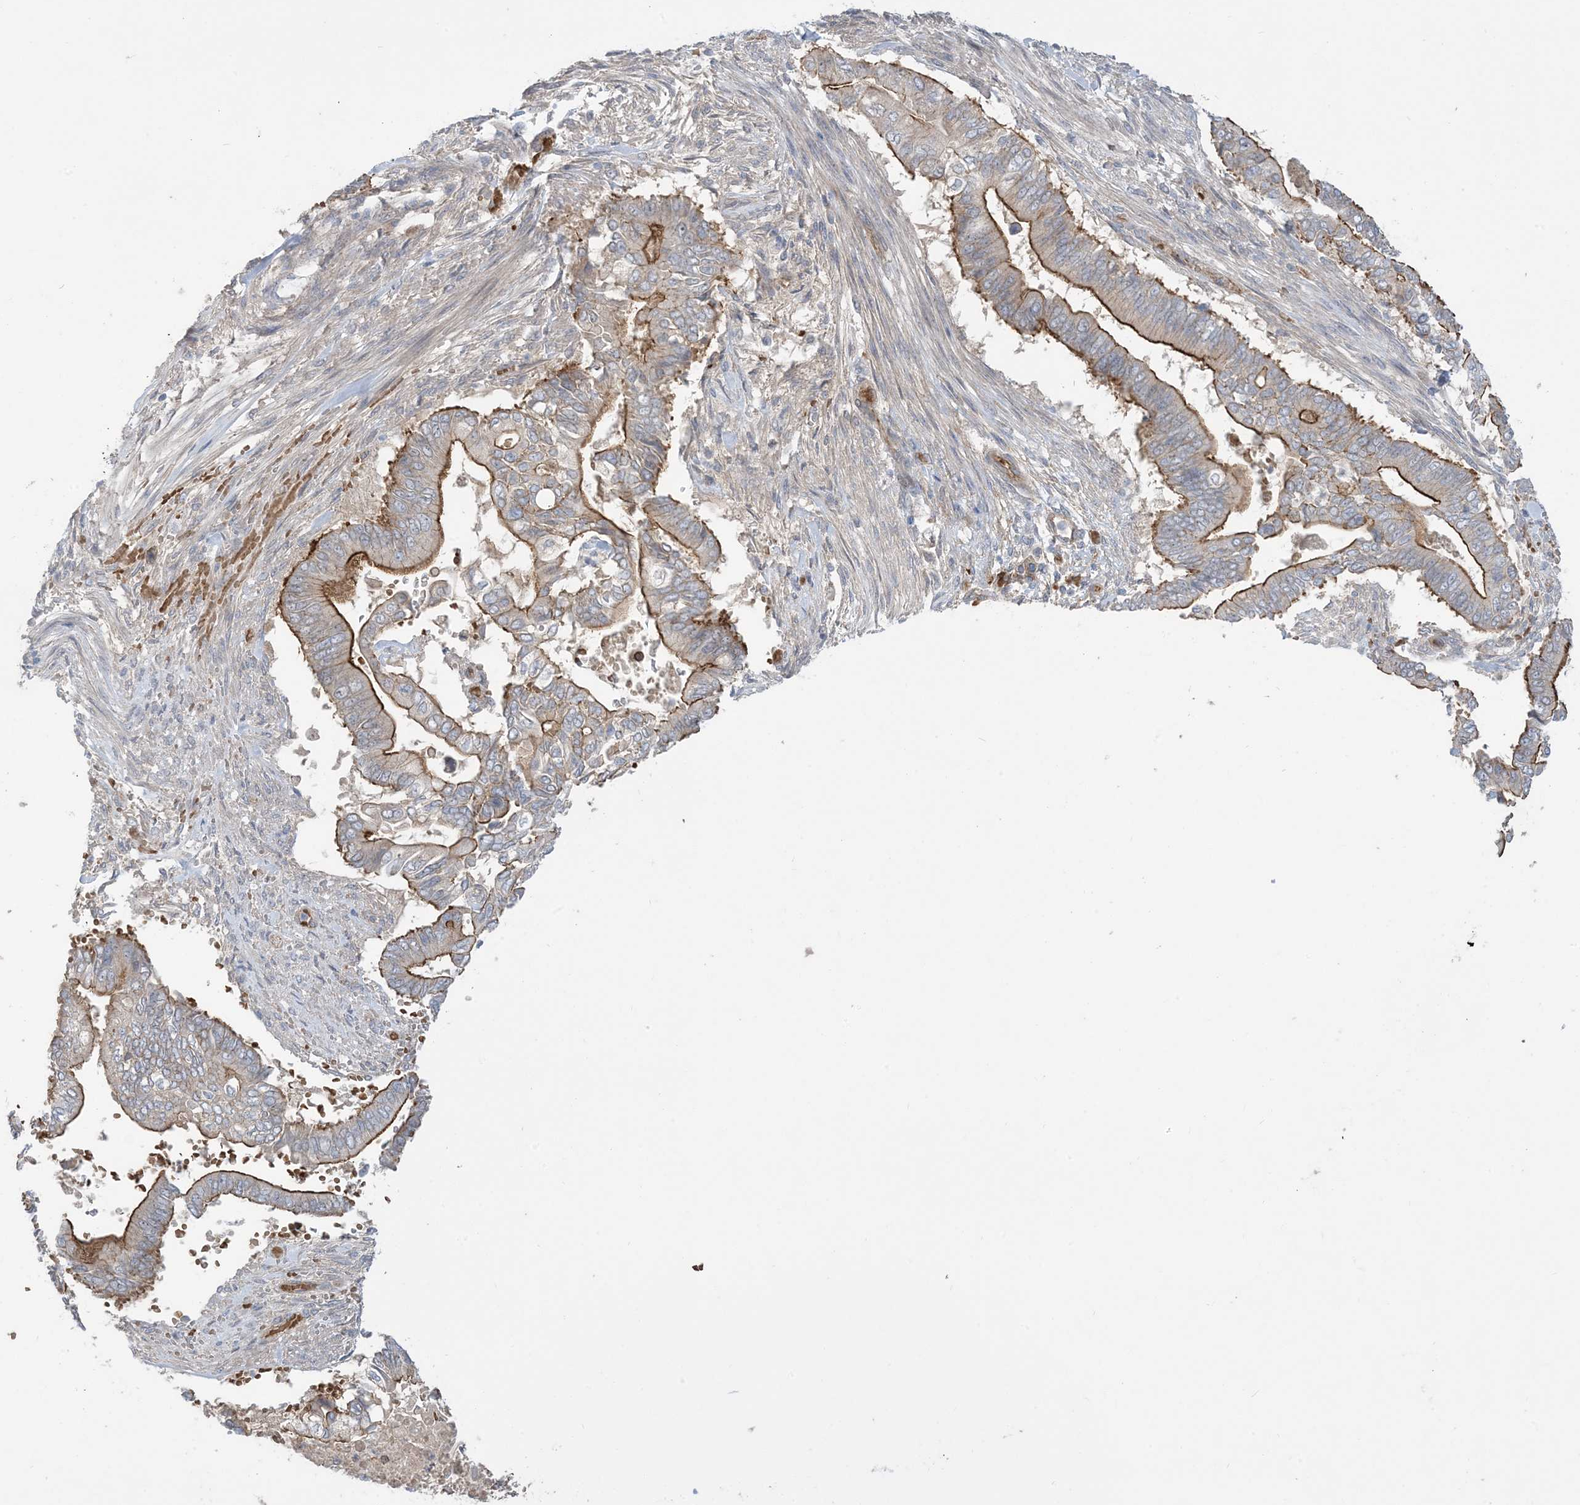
{"staining": {"intensity": "moderate", "quantity": "25%-75%", "location": "cytoplasmic/membranous"}, "tissue": "pancreatic cancer", "cell_type": "Tumor cells", "image_type": "cancer", "snomed": [{"axis": "morphology", "description": "Adenocarcinoma, NOS"}, {"axis": "topography", "description": "Pancreas"}], "caption": "Immunohistochemical staining of human pancreatic adenocarcinoma demonstrates moderate cytoplasmic/membranous protein expression in about 25%-75% of tumor cells. (Stains: DAB in brown, nuclei in blue, Microscopy: brightfield microscopy at high magnification).", "gene": "AOC1", "patient": {"sex": "male", "age": 68}}